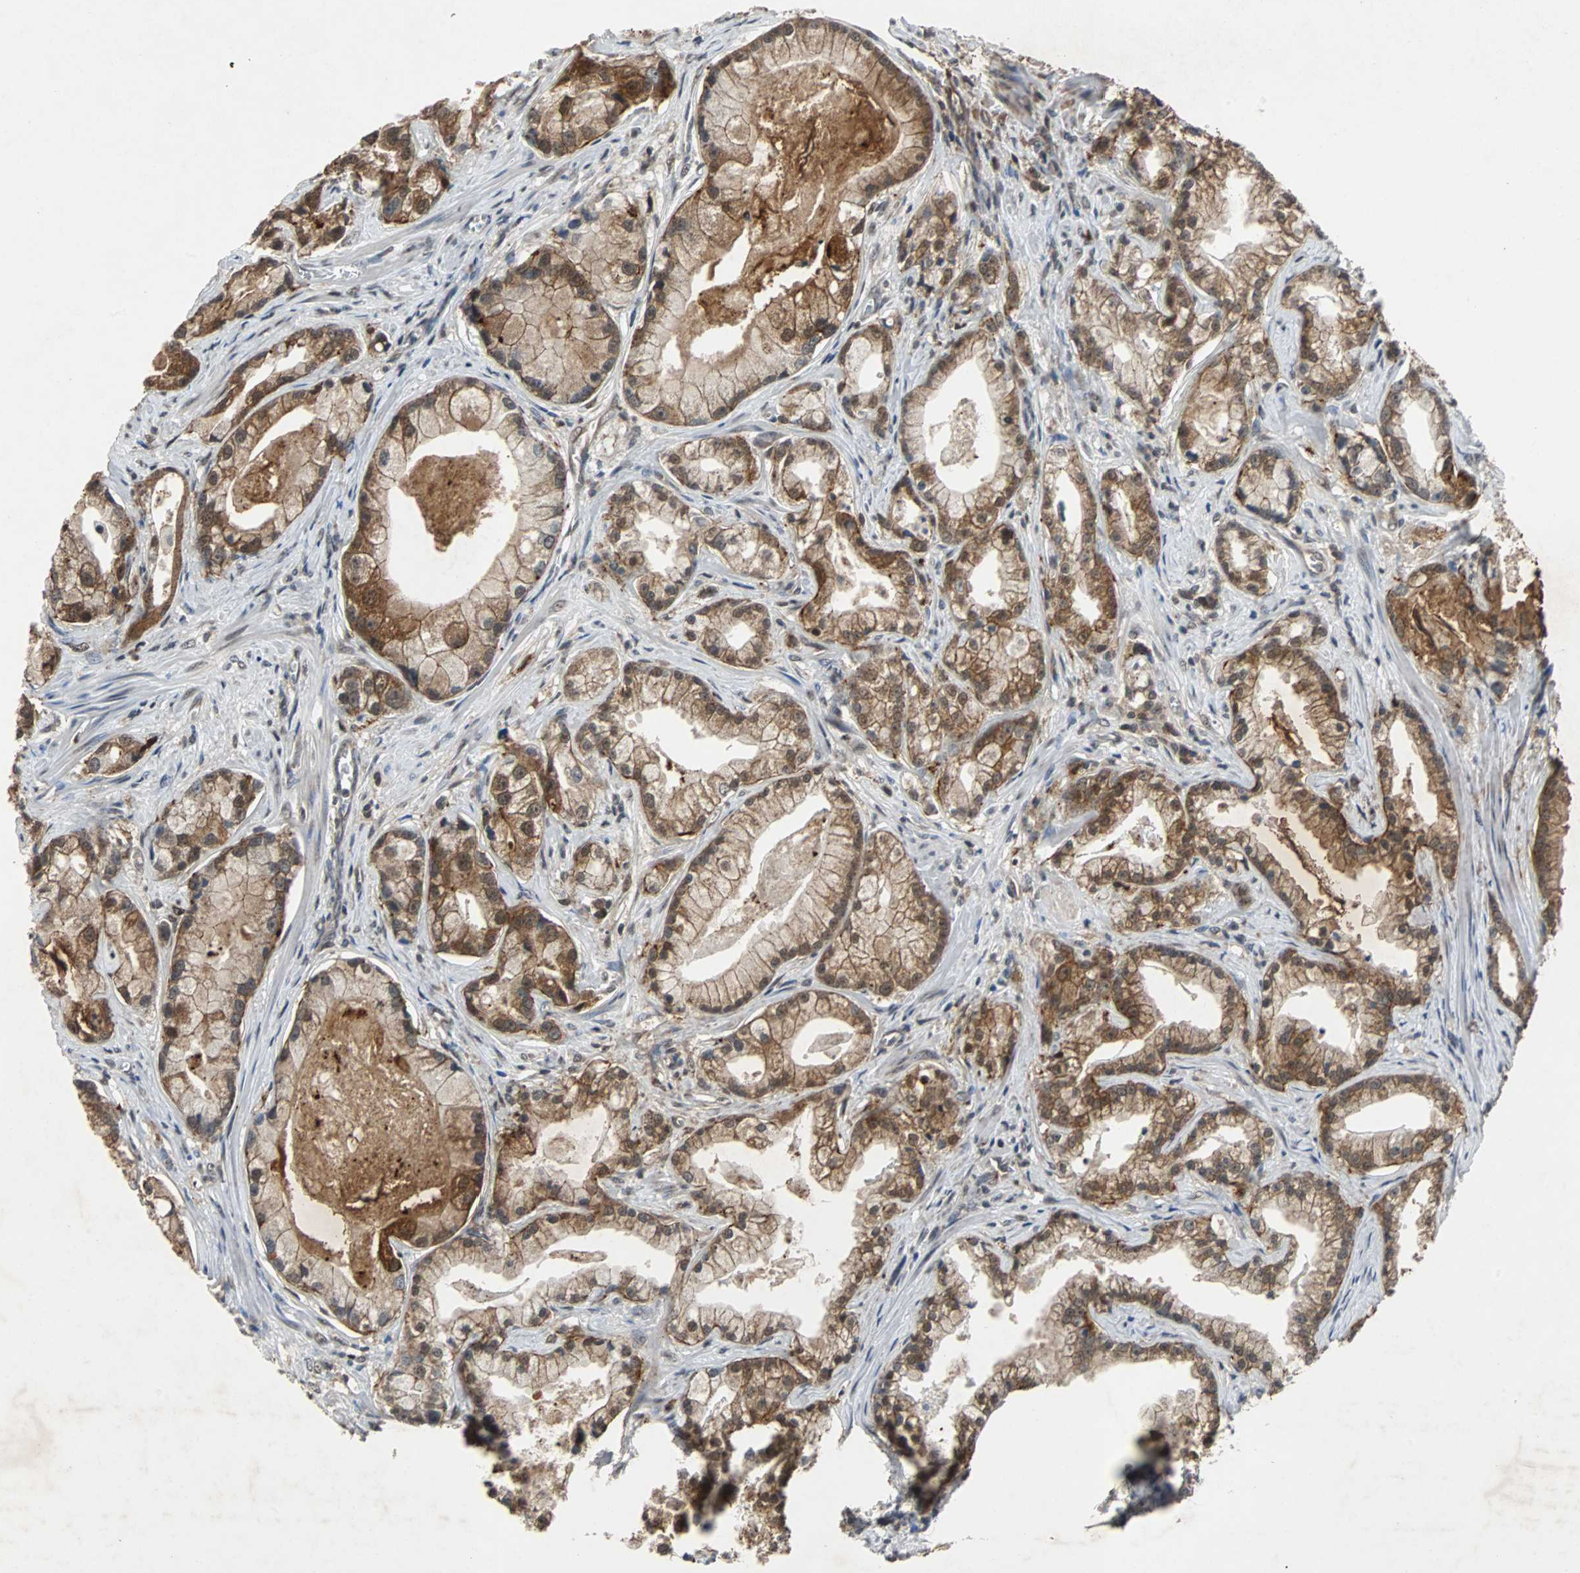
{"staining": {"intensity": "moderate", "quantity": ">75%", "location": "cytoplasmic/membranous"}, "tissue": "prostate cancer", "cell_type": "Tumor cells", "image_type": "cancer", "snomed": [{"axis": "morphology", "description": "Adenocarcinoma, Low grade"}, {"axis": "topography", "description": "Prostate"}], "caption": "High-magnification brightfield microscopy of prostate cancer stained with DAB (3,3'-diaminobenzidine) (brown) and counterstained with hematoxylin (blue). tumor cells exhibit moderate cytoplasmic/membranous staining is identified in about>75% of cells.", "gene": "LSR", "patient": {"sex": "male", "age": 59}}